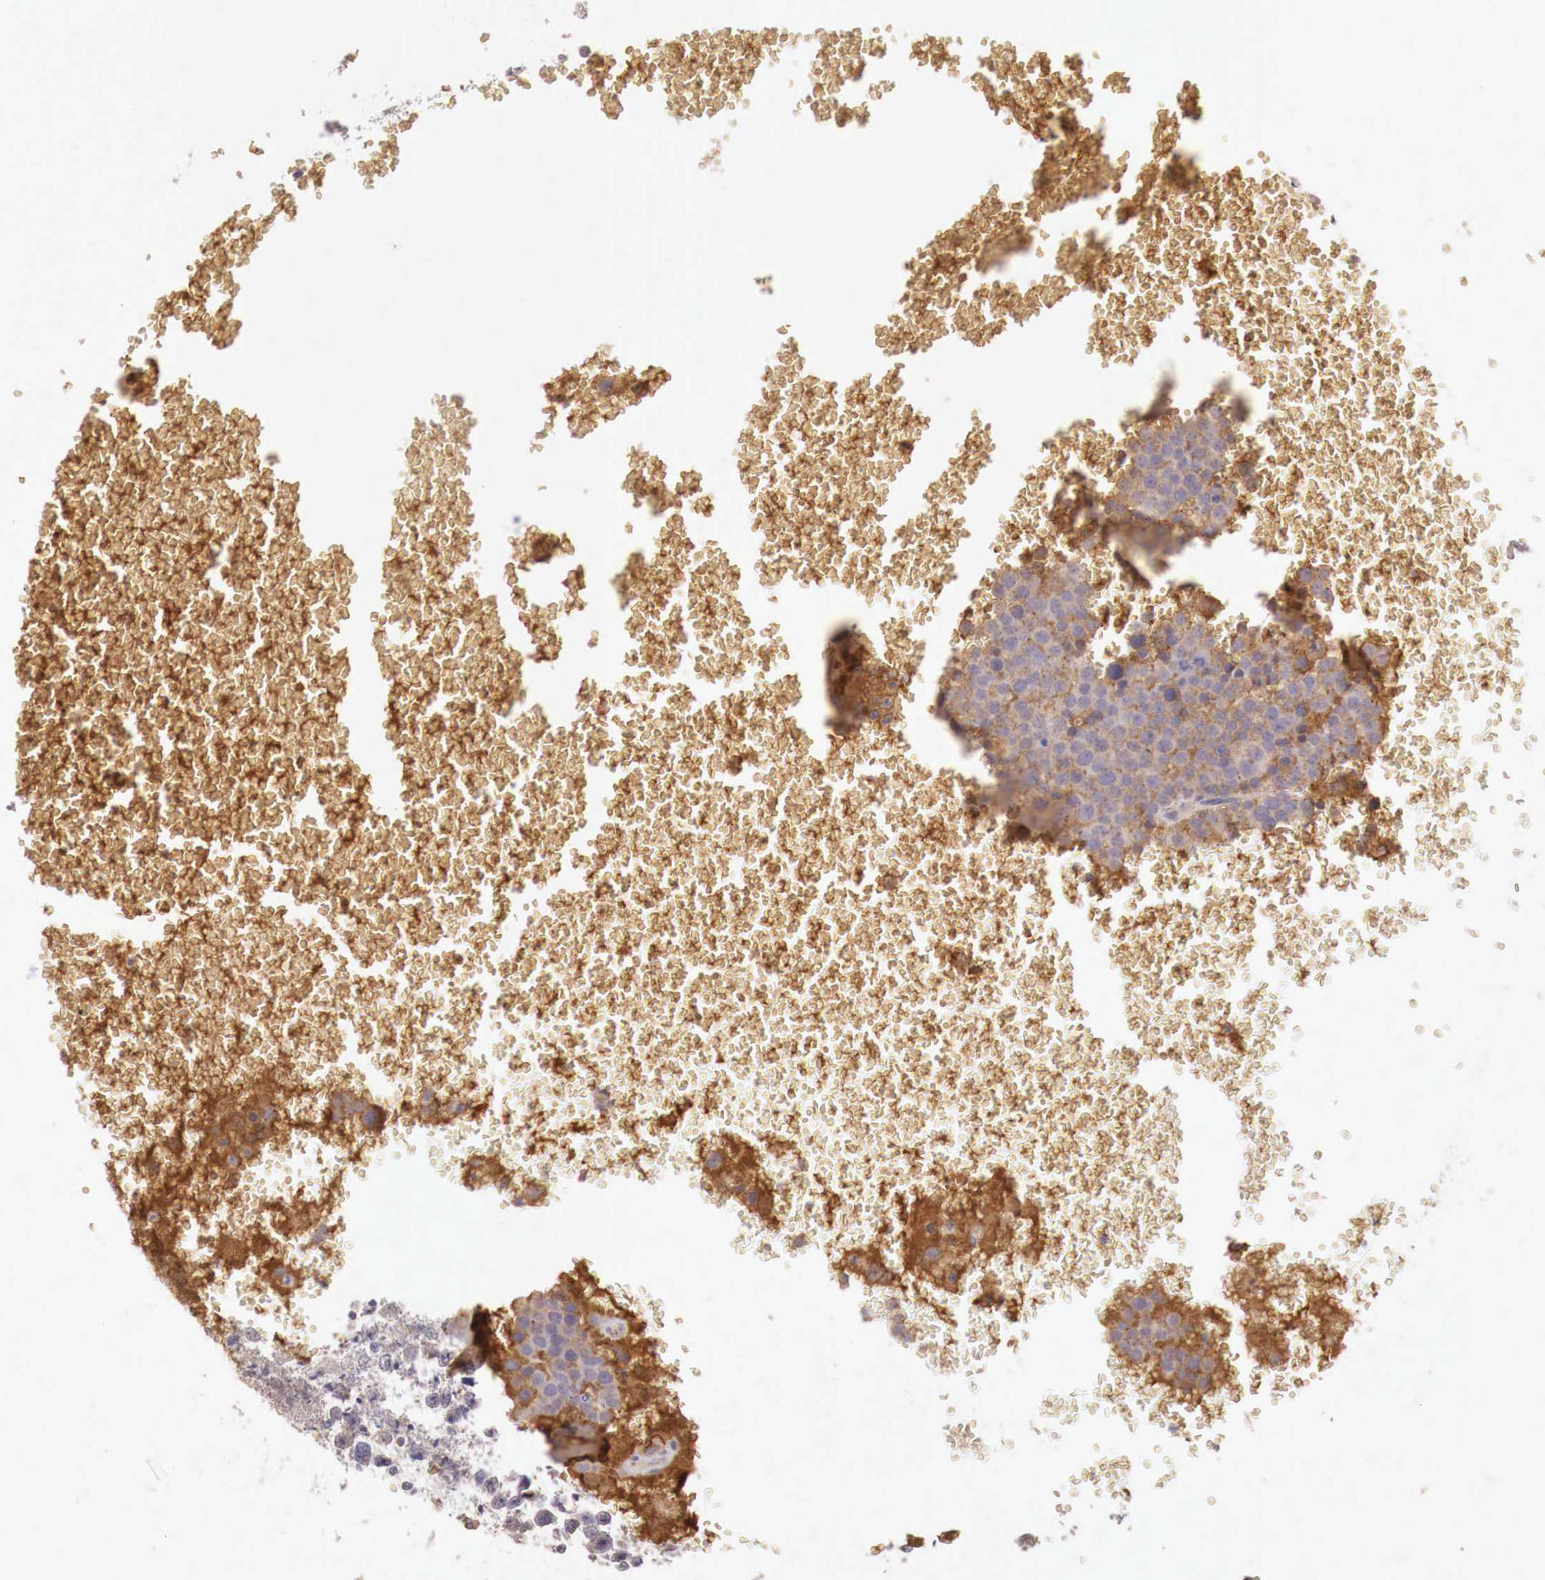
{"staining": {"intensity": "moderate", "quantity": "25%-75%", "location": "cytoplasmic/membranous"}, "tissue": "testis cancer", "cell_type": "Tumor cells", "image_type": "cancer", "snomed": [{"axis": "morphology", "description": "Seminoma, NOS"}, {"axis": "topography", "description": "Testis"}], "caption": "About 25%-75% of tumor cells in testis cancer demonstrate moderate cytoplasmic/membranous protein positivity as visualized by brown immunohistochemical staining.", "gene": "CHRDL1", "patient": {"sex": "male", "age": 71}}